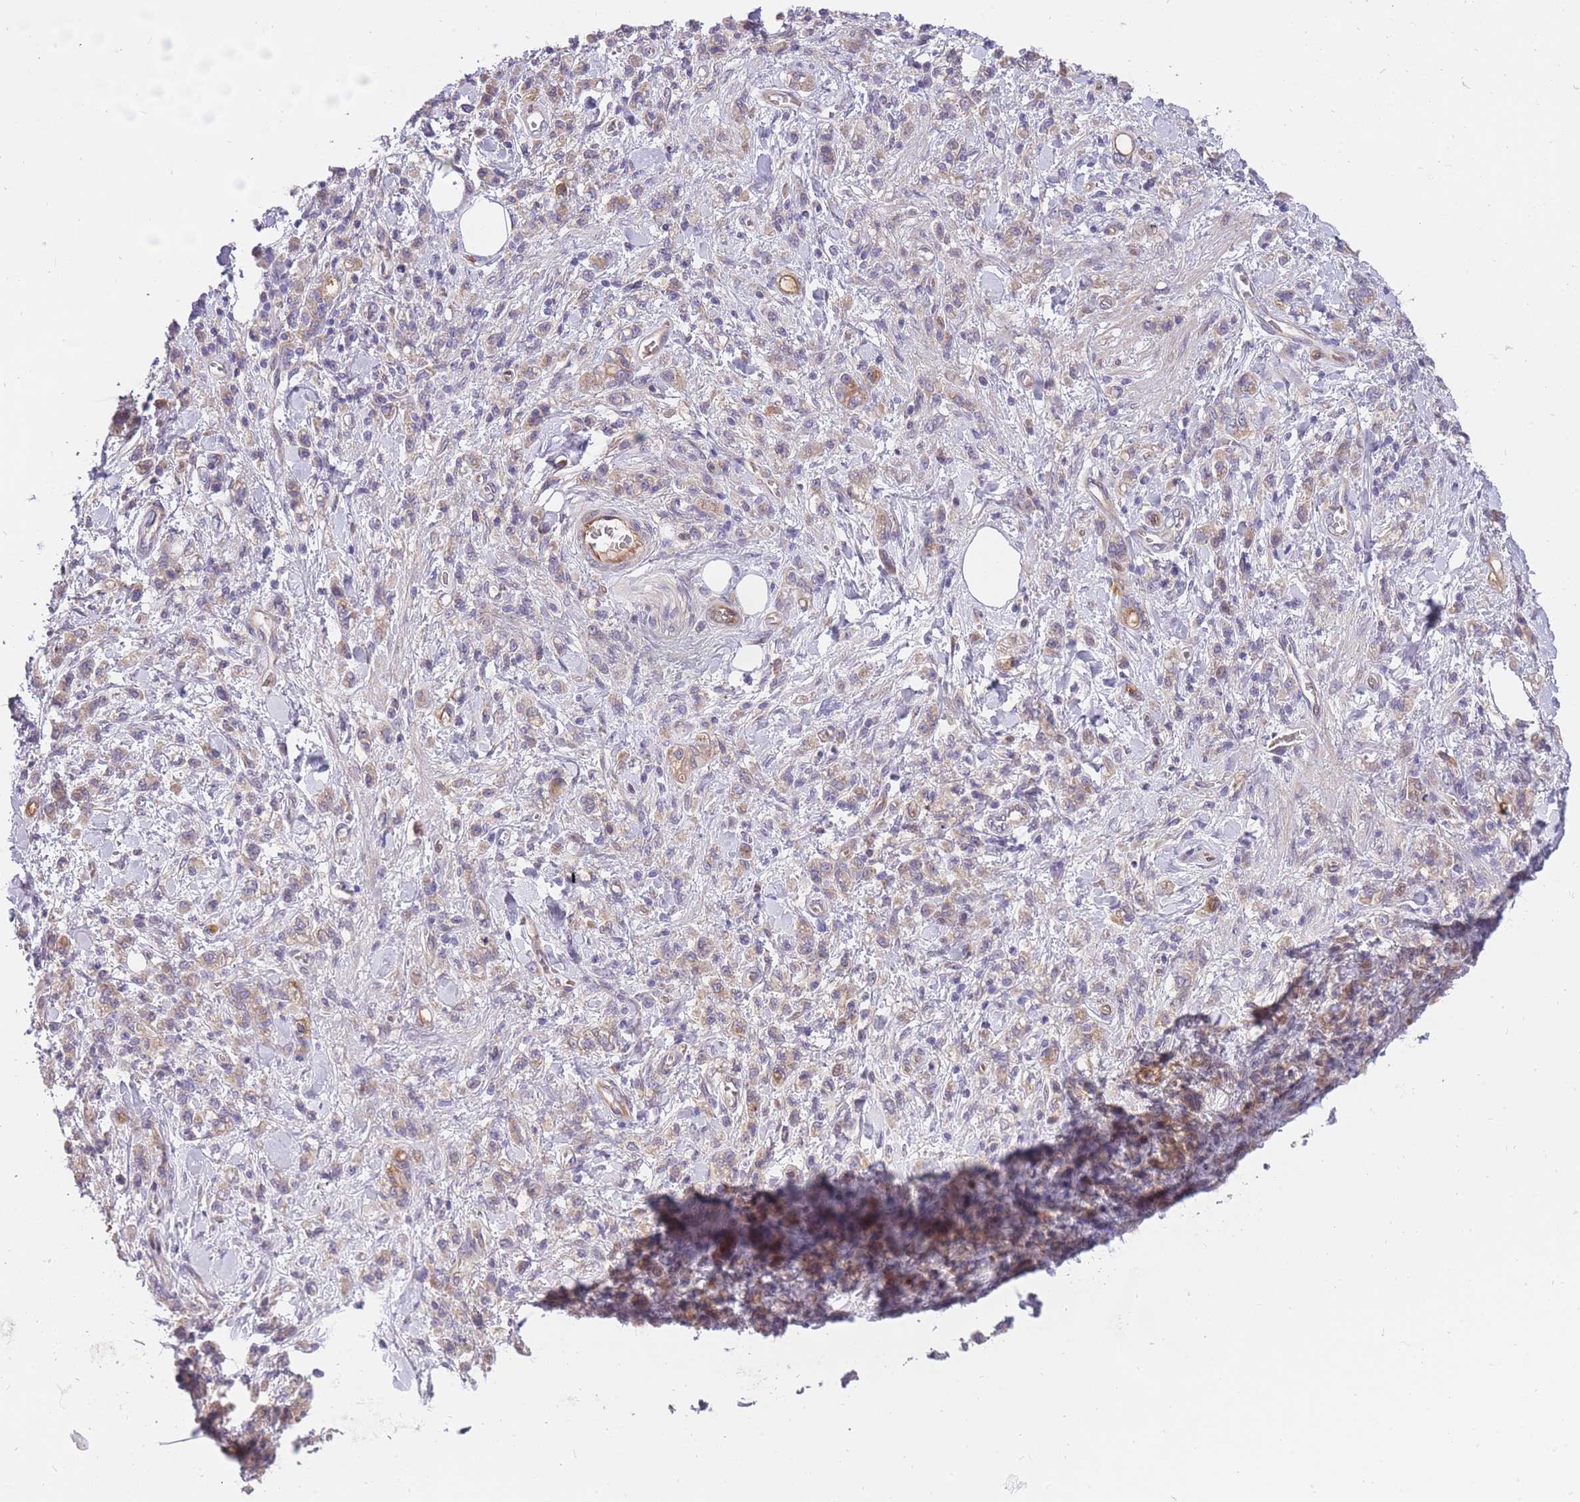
{"staining": {"intensity": "weak", "quantity": "25%-75%", "location": "cytoplasmic/membranous"}, "tissue": "stomach cancer", "cell_type": "Tumor cells", "image_type": "cancer", "snomed": [{"axis": "morphology", "description": "Adenocarcinoma, NOS"}, {"axis": "topography", "description": "Stomach"}], "caption": "This photomicrograph reveals immunohistochemistry staining of stomach cancer (adenocarcinoma), with low weak cytoplasmic/membranous expression in approximately 25%-75% of tumor cells.", "gene": "CRYGN", "patient": {"sex": "male", "age": 77}}